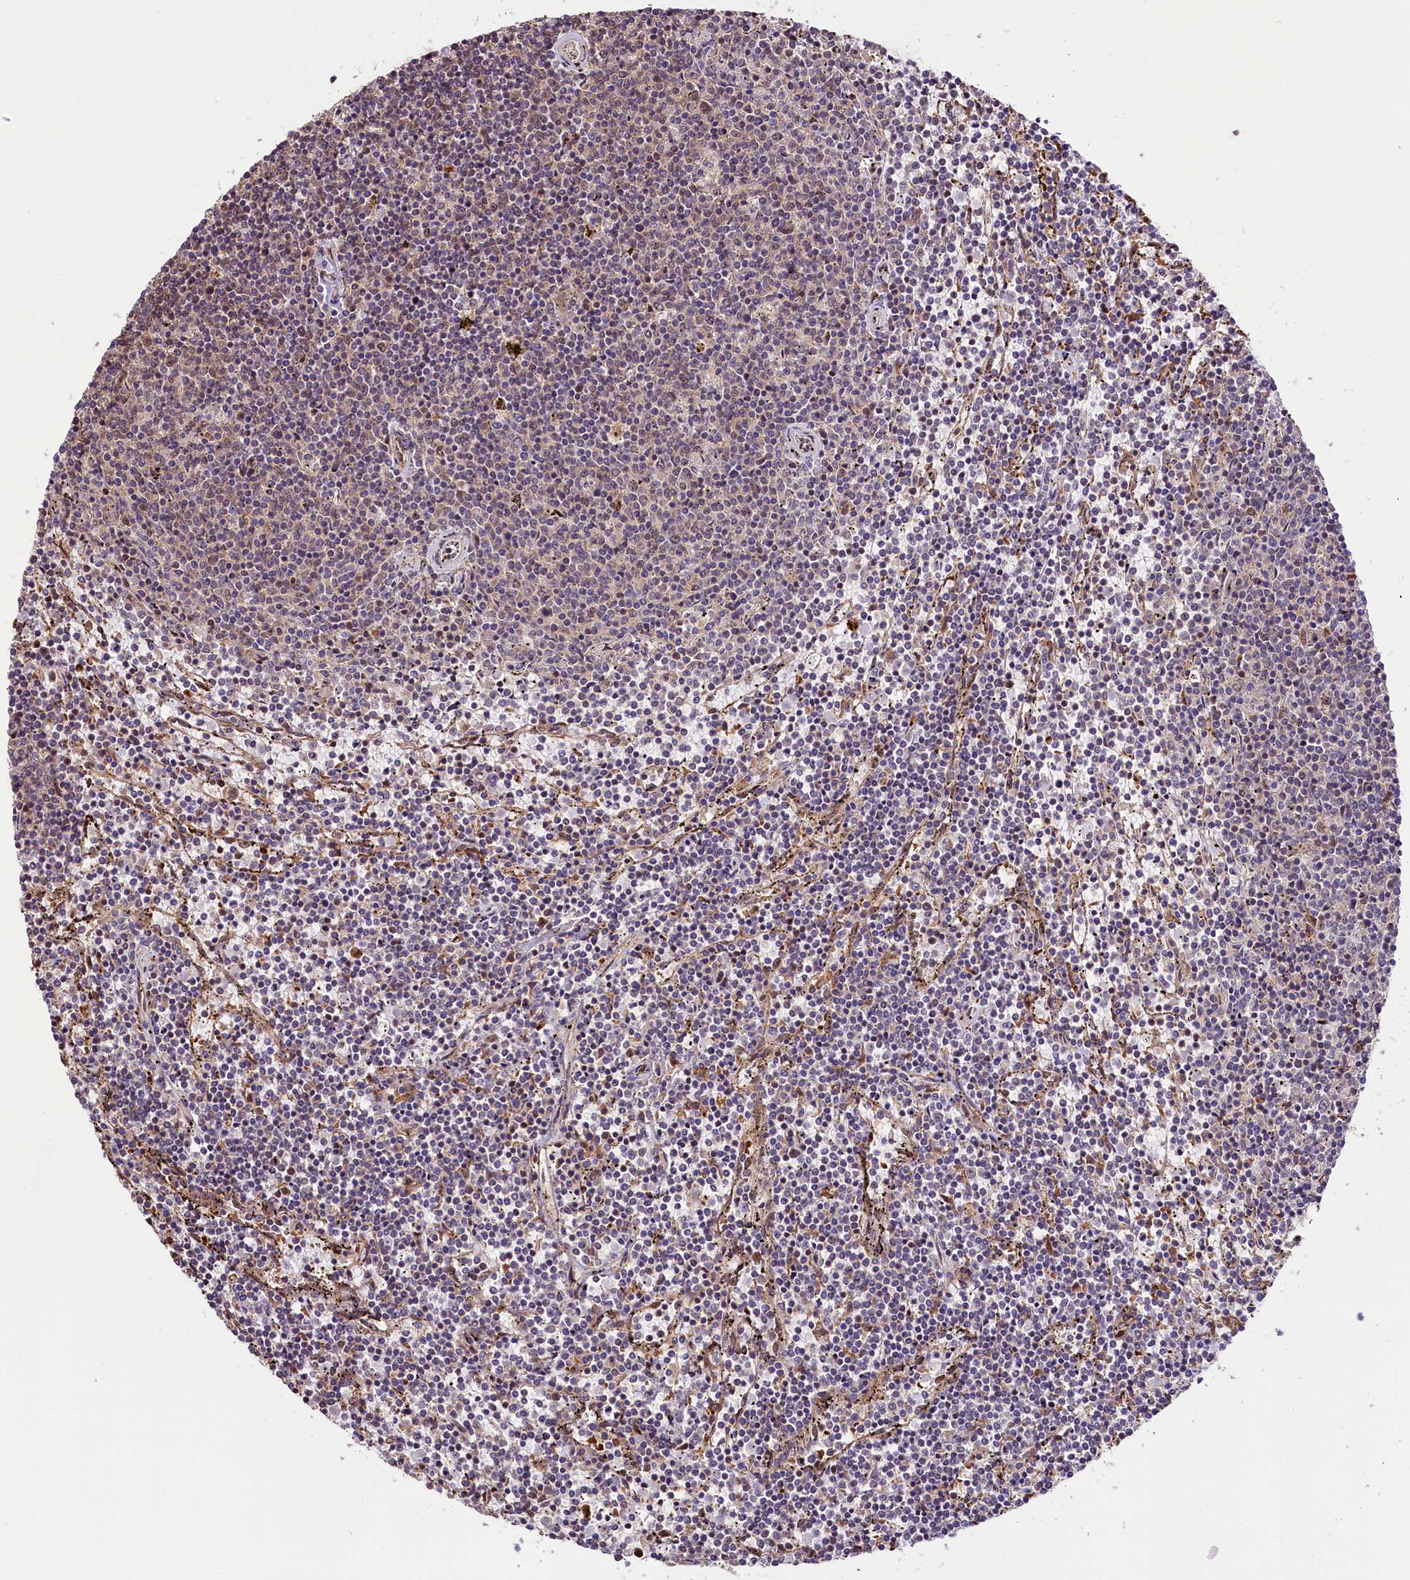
{"staining": {"intensity": "negative", "quantity": "none", "location": "none"}, "tissue": "lymphoma", "cell_type": "Tumor cells", "image_type": "cancer", "snomed": [{"axis": "morphology", "description": "Malignant lymphoma, non-Hodgkin's type, Low grade"}, {"axis": "topography", "description": "Spleen"}], "caption": "The image displays no significant expression in tumor cells of lymphoma.", "gene": "MRPL54", "patient": {"sex": "female", "age": 50}}